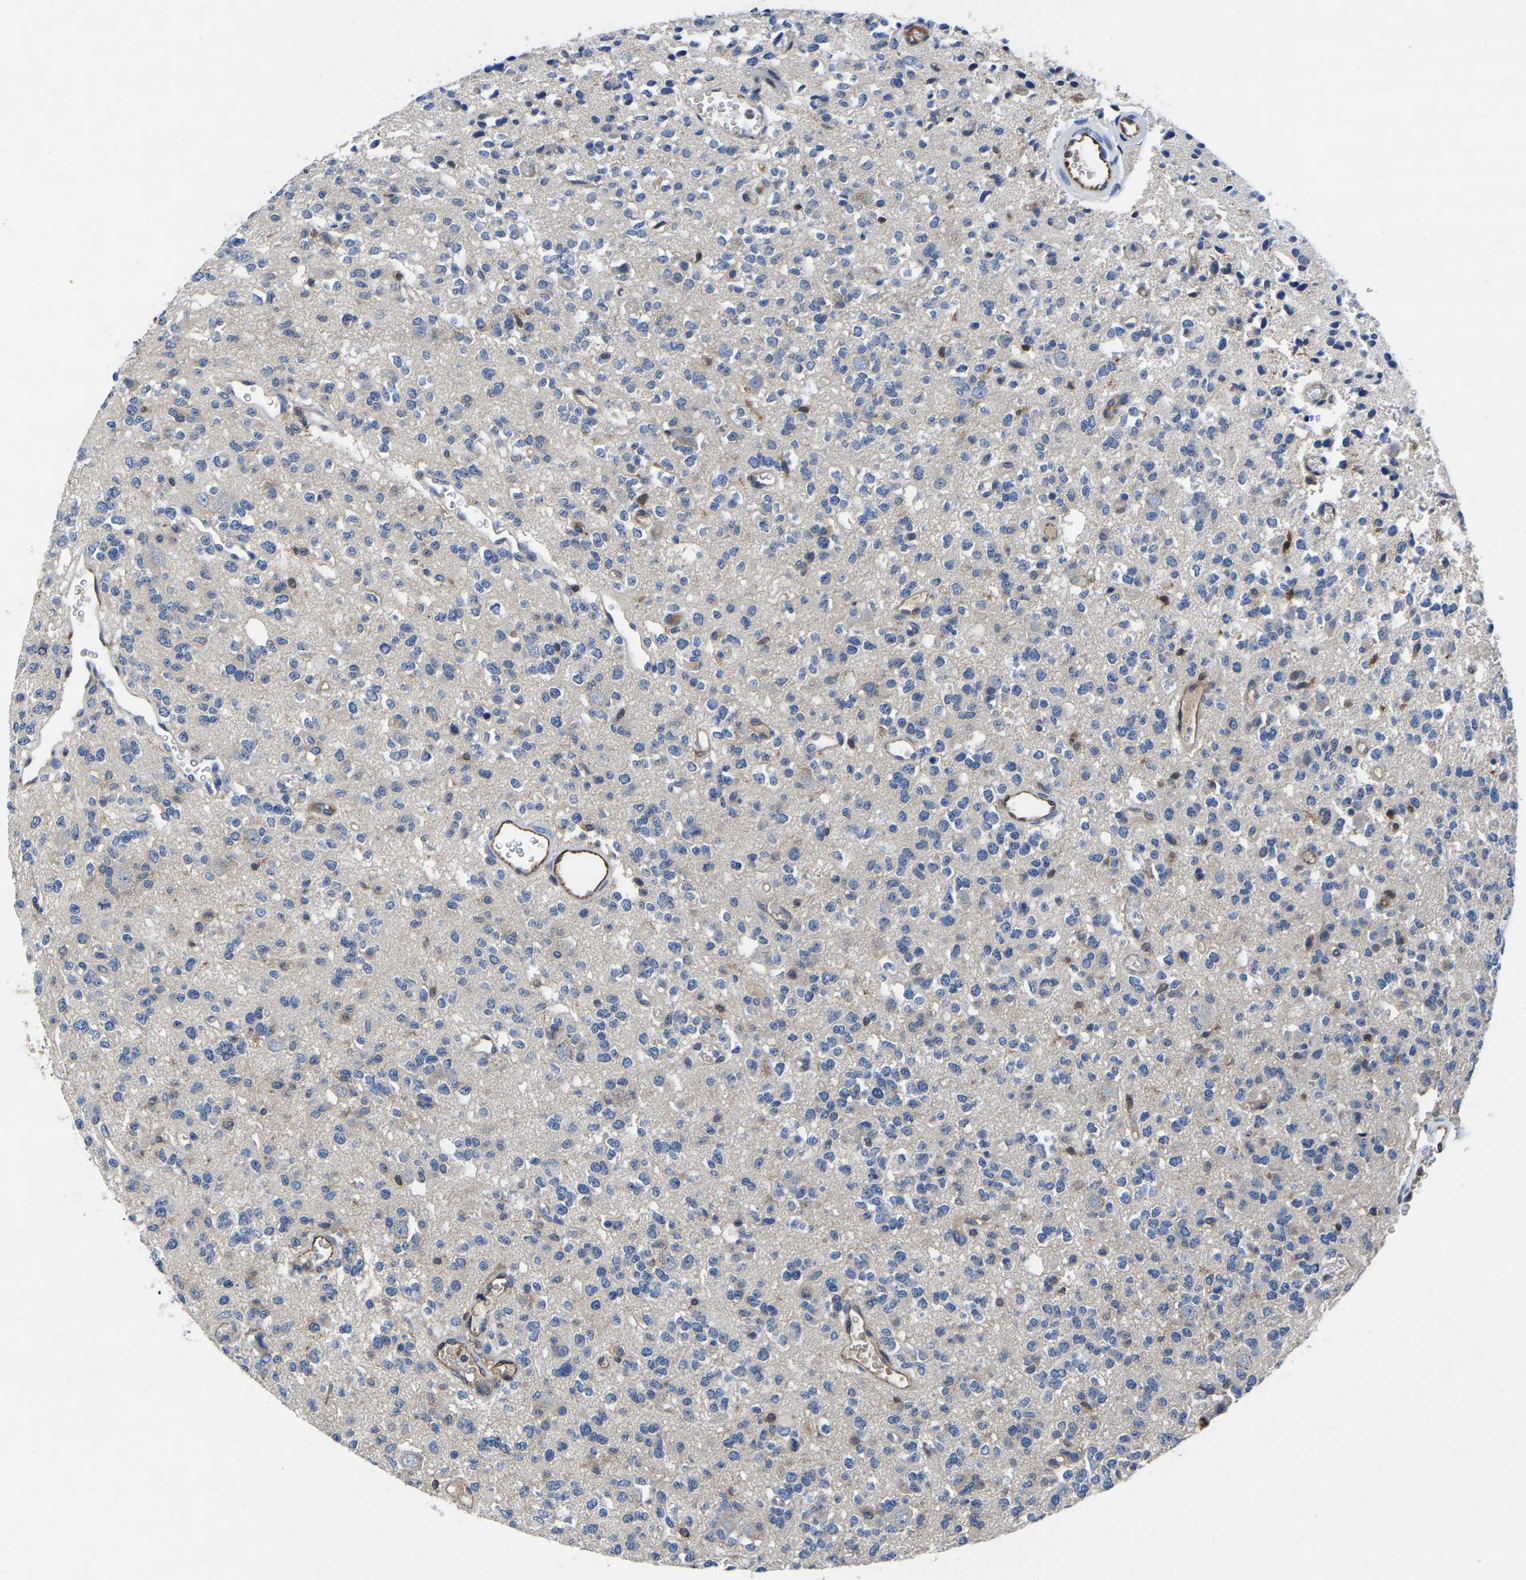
{"staining": {"intensity": "negative", "quantity": "none", "location": "none"}, "tissue": "glioma", "cell_type": "Tumor cells", "image_type": "cancer", "snomed": [{"axis": "morphology", "description": "Glioma, malignant, Low grade"}, {"axis": "topography", "description": "Brain"}], "caption": "Human malignant glioma (low-grade) stained for a protein using IHC shows no expression in tumor cells.", "gene": "ATG2B", "patient": {"sex": "male", "age": 38}}